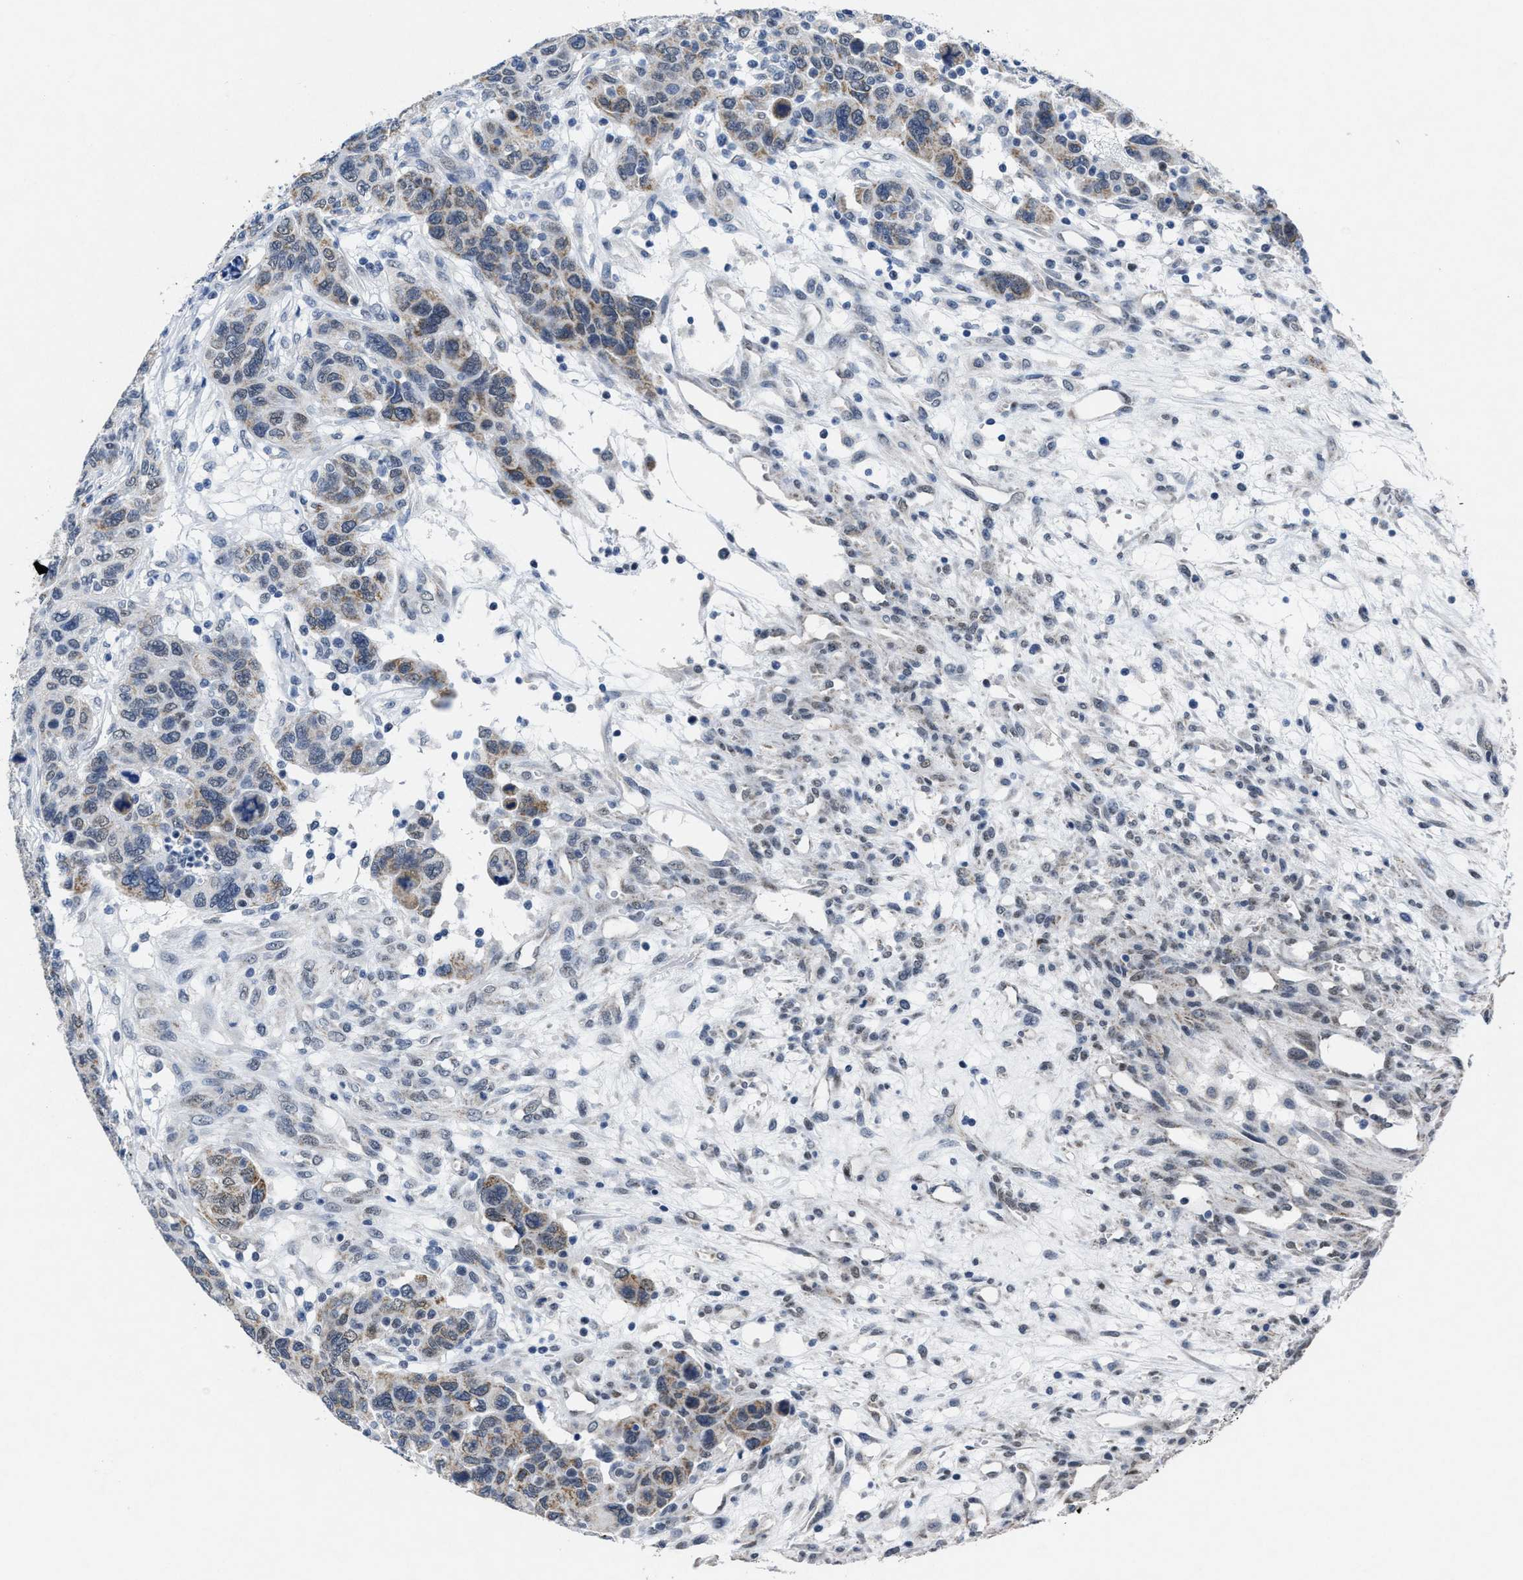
{"staining": {"intensity": "moderate", "quantity": ">75%", "location": "cytoplasmic/membranous"}, "tissue": "breast cancer", "cell_type": "Tumor cells", "image_type": "cancer", "snomed": [{"axis": "morphology", "description": "Duct carcinoma"}, {"axis": "topography", "description": "Breast"}], "caption": "Protein expression analysis of breast infiltrating ductal carcinoma exhibits moderate cytoplasmic/membranous expression in approximately >75% of tumor cells. The staining was performed using DAB (3,3'-diaminobenzidine), with brown indicating positive protein expression. Nuclei are stained blue with hematoxylin.", "gene": "ID3", "patient": {"sex": "female", "age": 37}}